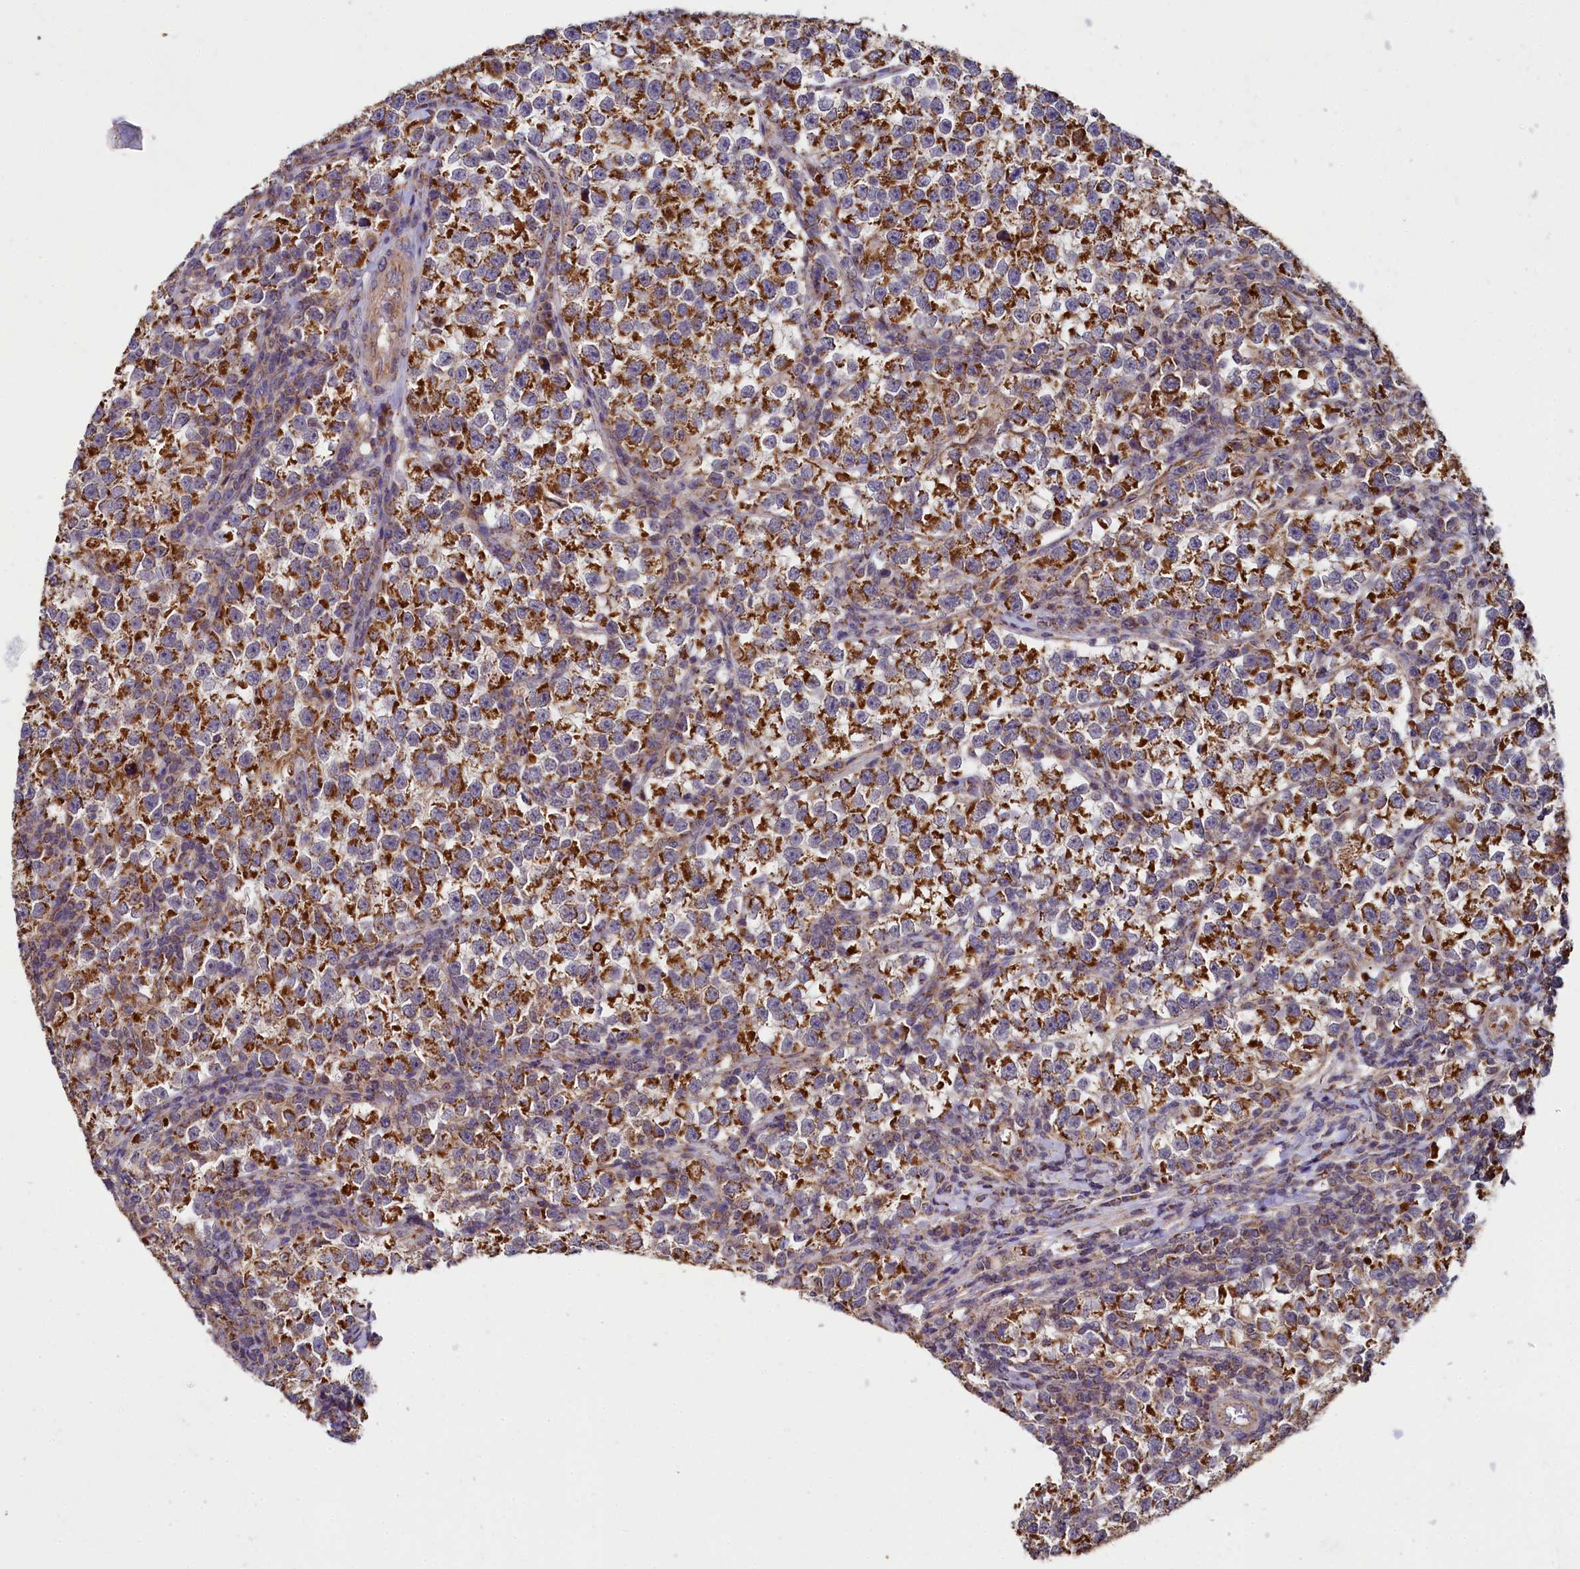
{"staining": {"intensity": "strong", "quantity": ">75%", "location": "cytoplasmic/membranous"}, "tissue": "testis cancer", "cell_type": "Tumor cells", "image_type": "cancer", "snomed": [{"axis": "morphology", "description": "Normal tissue, NOS"}, {"axis": "morphology", "description": "Seminoma, NOS"}, {"axis": "topography", "description": "Testis"}], "caption": "This histopathology image reveals testis cancer (seminoma) stained with immunohistochemistry to label a protein in brown. The cytoplasmic/membranous of tumor cells show strong positivity for the protein. Nuclei are counter-stained blue.", "gene": "SPRYD3", "patient": {"sex": "male", "age": 43}}